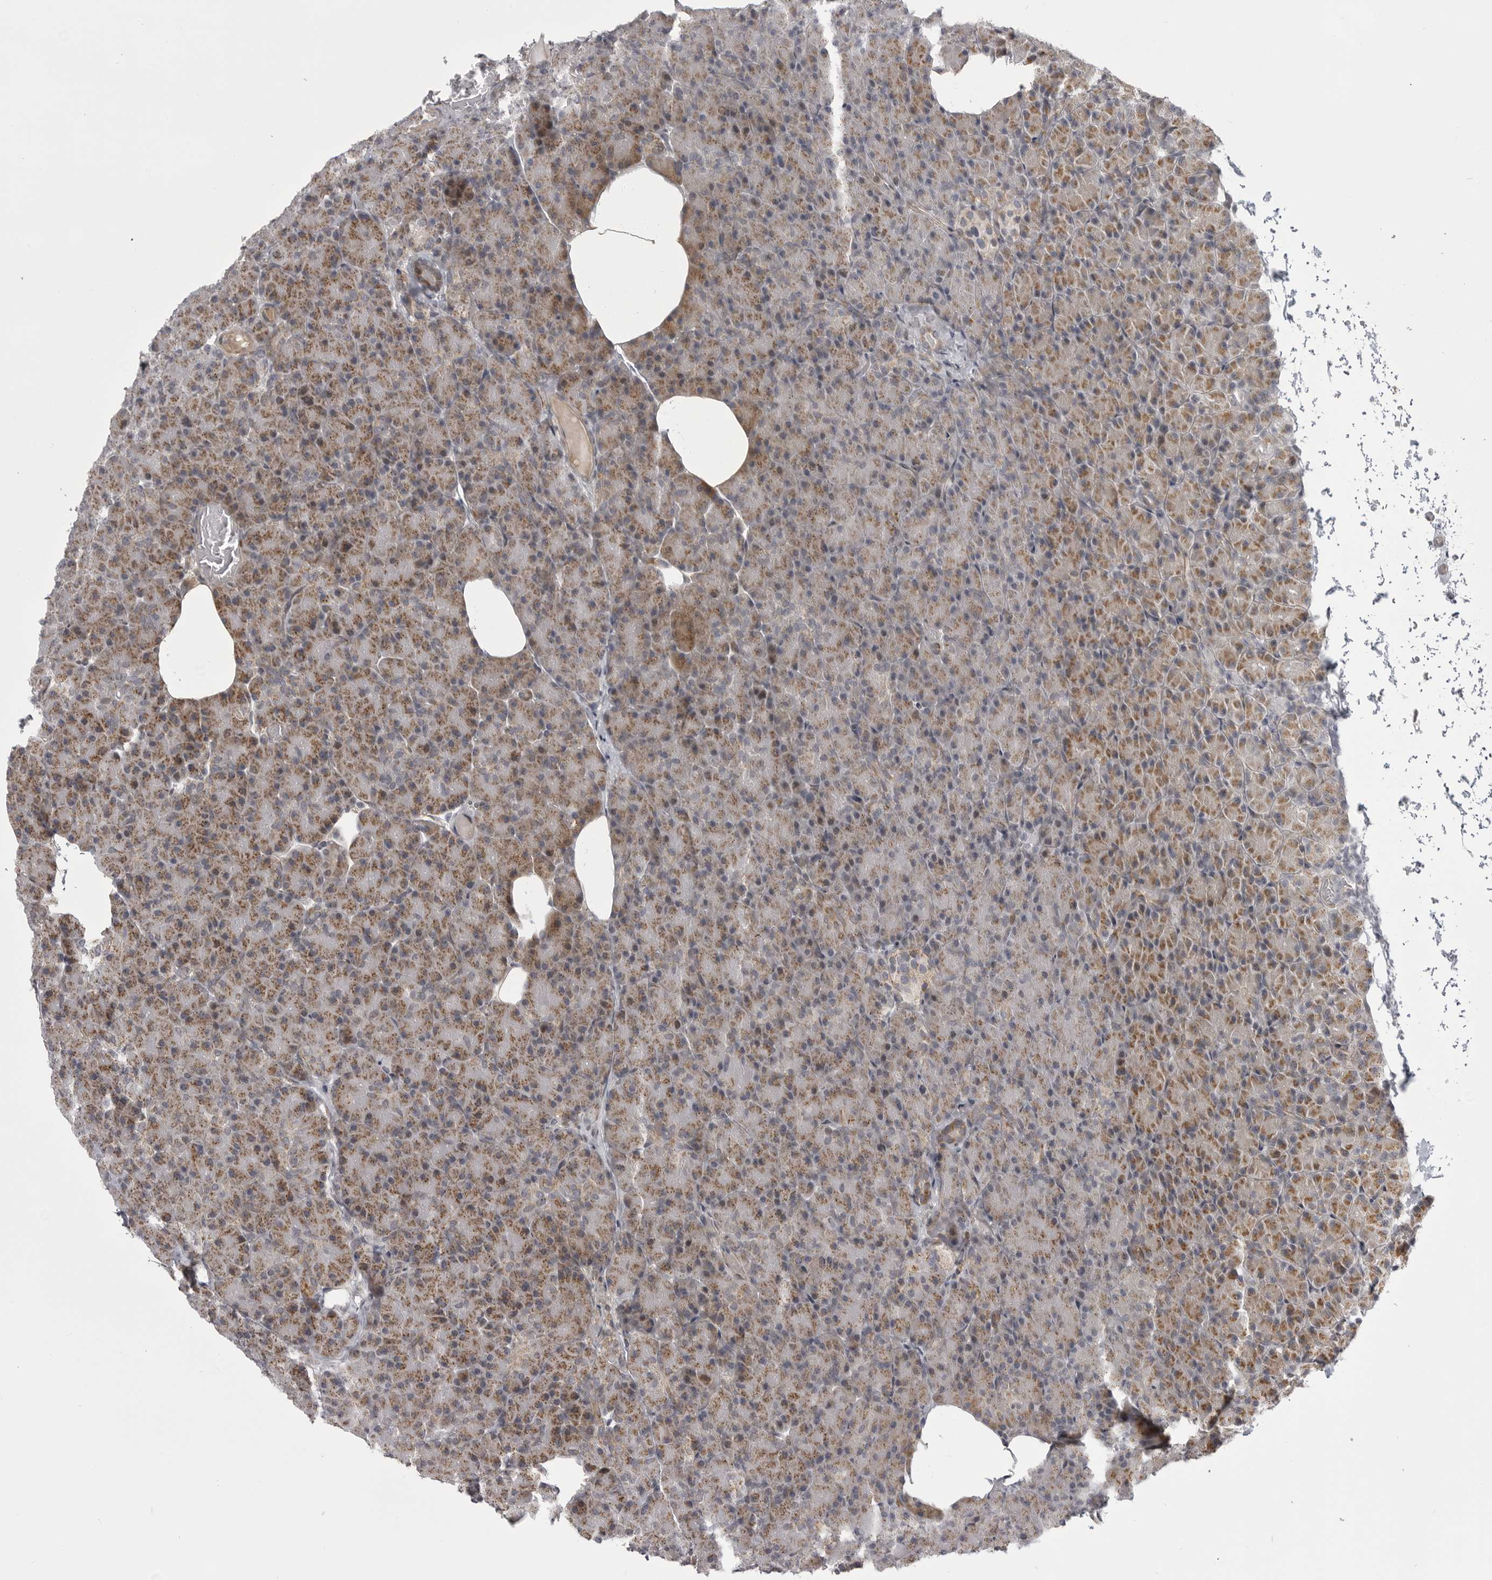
{"staining": {"intensity": "moderate", "quantity": ">75%", "location": "cytoplasmic/membranous"}, "tissue": "pancreas", "cell_type": "Exocrine glandular cells", "image_type": "normal", "snomed": [{"axis": "morphology", "description": "Normal tissue, NOS"}, {"axis": "topography", "description": "Pancreas"}], "caption": "Protein staining shows moderate cytoplasmic/membranous staining in approximately >75% of exocrine glandular cells in unremarkable pancreas.", "gene": "TMPRSS11F", "patient": {"sex": "female", "age": 43}}